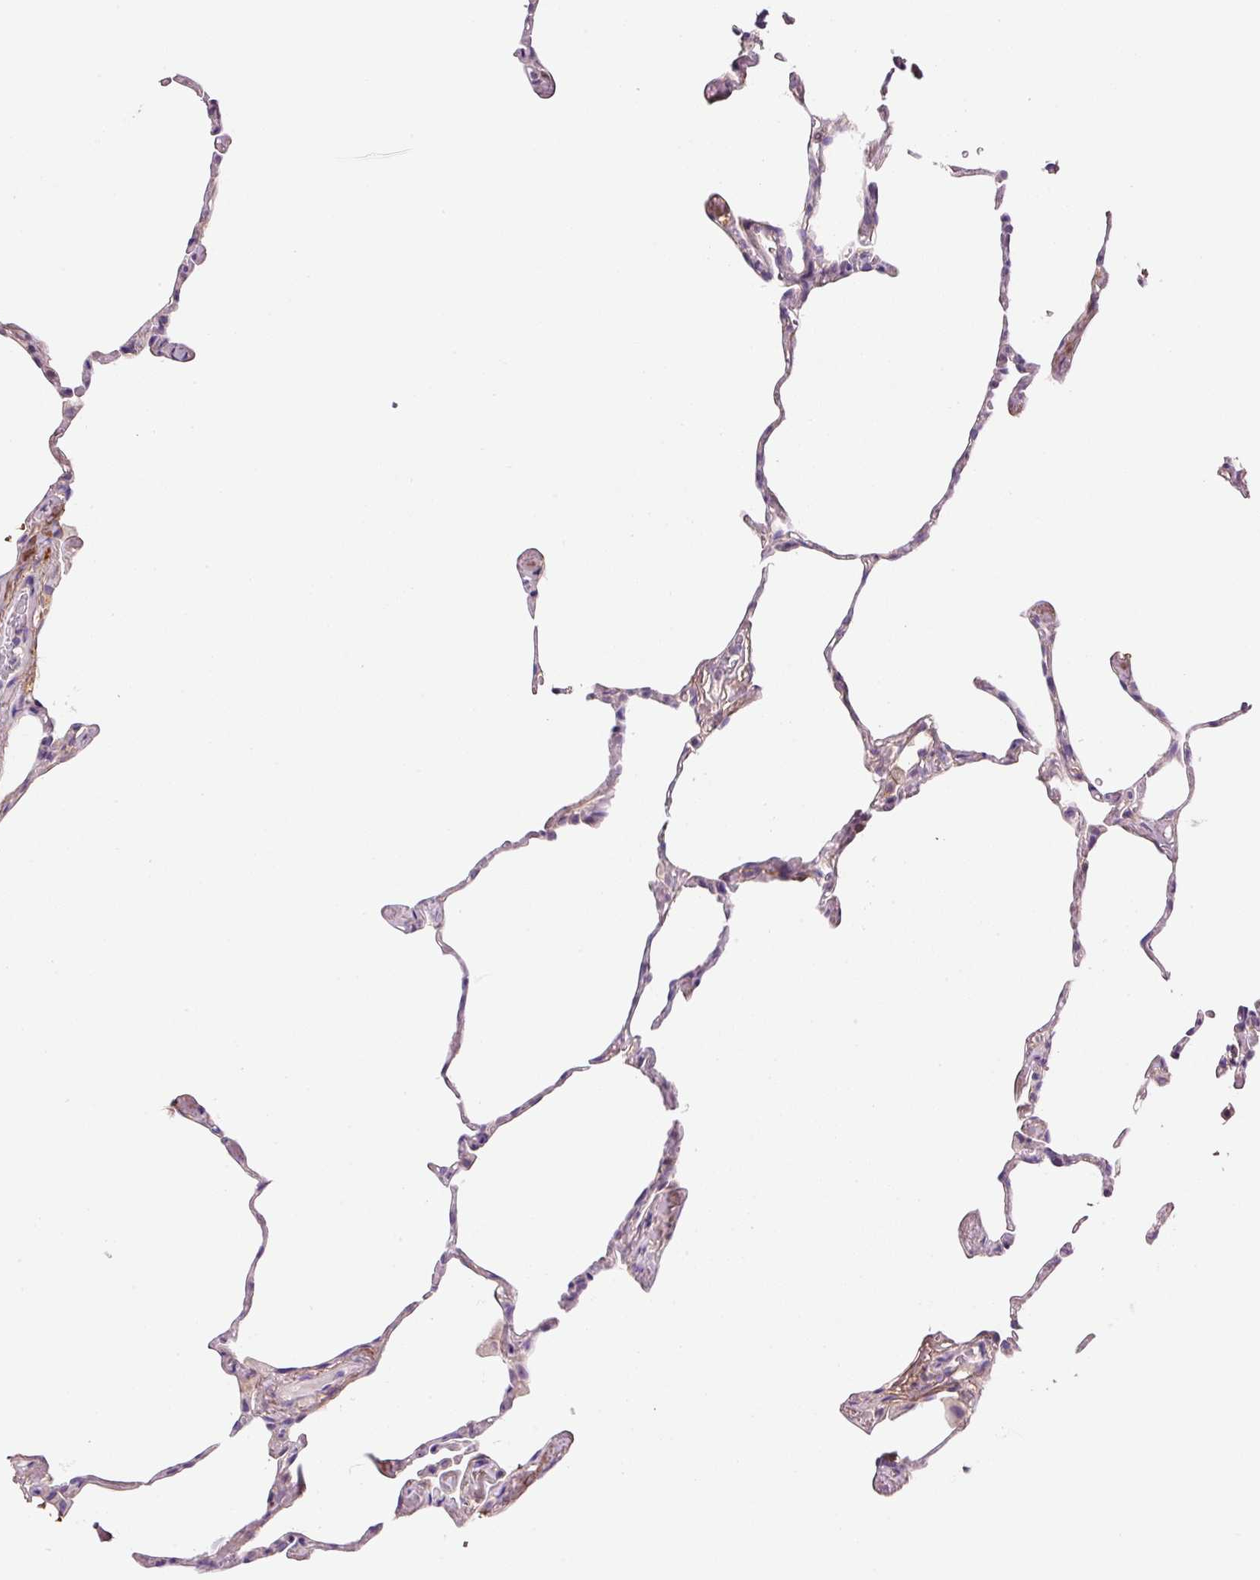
{"staining": {"intensity": "negative", "quantity": "none", "location": "none"}, "tissue": "lung", "cell_type": "Alveolar cells", "image_type": "normal", "snomed": [{"axis": "morphology", "description": "Normal tissue, NOS"}, {"axis": "topography", "description": "Lung"}], "caption": "A histopathology image of lung stained for a protein displays no brown staining in alveolar cells. (Immunohistochemistry (ihc), brightfield microscopy, high magnification).", "gene": "SOS2", "patient": {"sex": "male", "age": 65}}